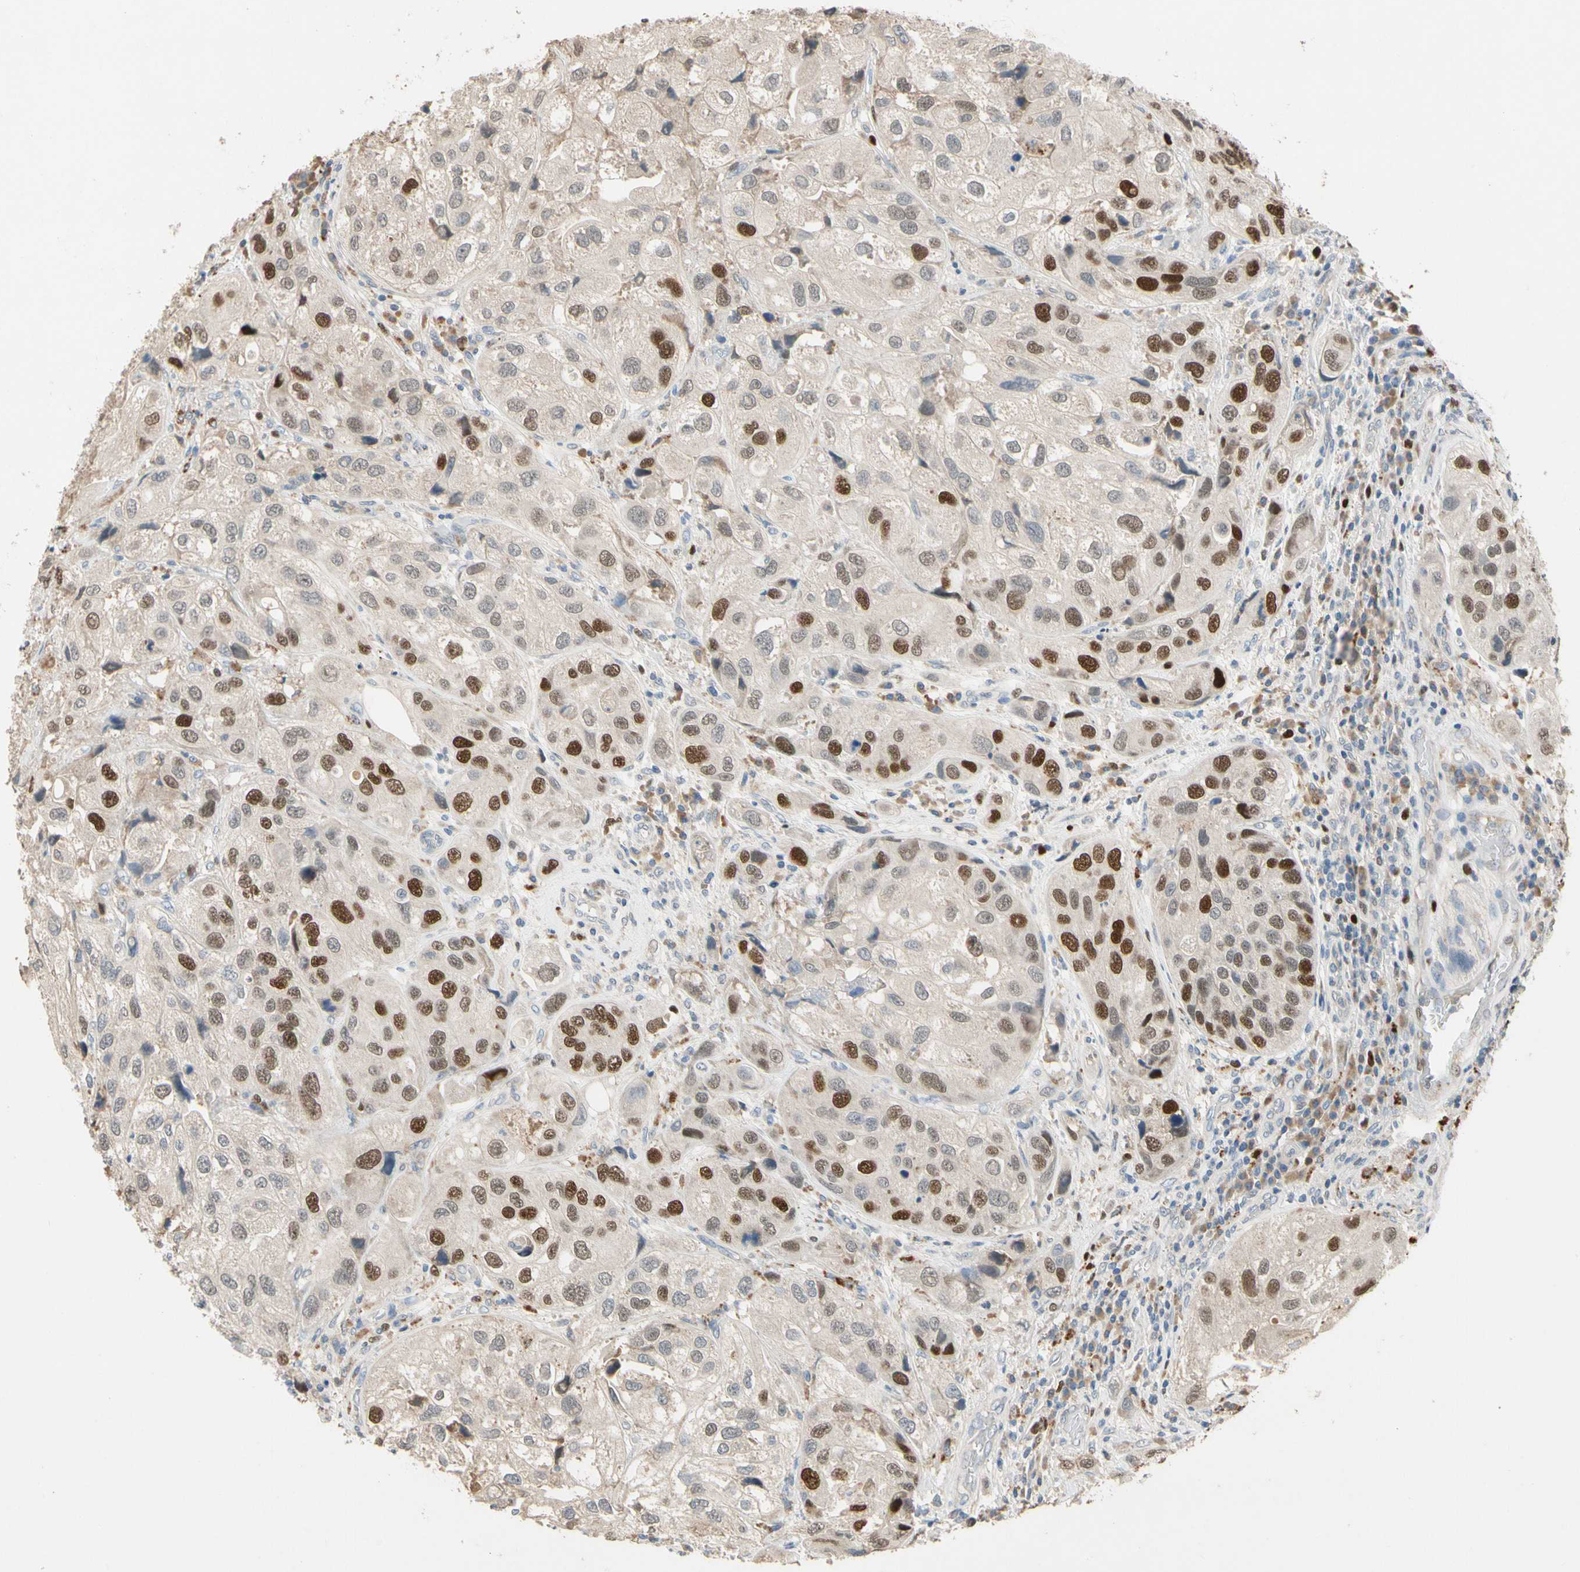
{"staining": {"intensity": "strong", "quantity": "25%-75%", "location": "nuclear"}, "tissue": "urothelial cancer", "cell_type": "Tumor cells", "image_type": "cancer", "snomed": [{"axis": "morphology", "description": "Urothelial carcinoma, High grade"}, {"axis": "topography", "description": "Urinary bladder"}], "caption": "Protein expression analysis of human urothelial cancer reveals strong nuclear staining in about 25%-75% of tumor cells.", "gene": "ZKSCAN4", "patient": {"sex": "female", "age": 64}}